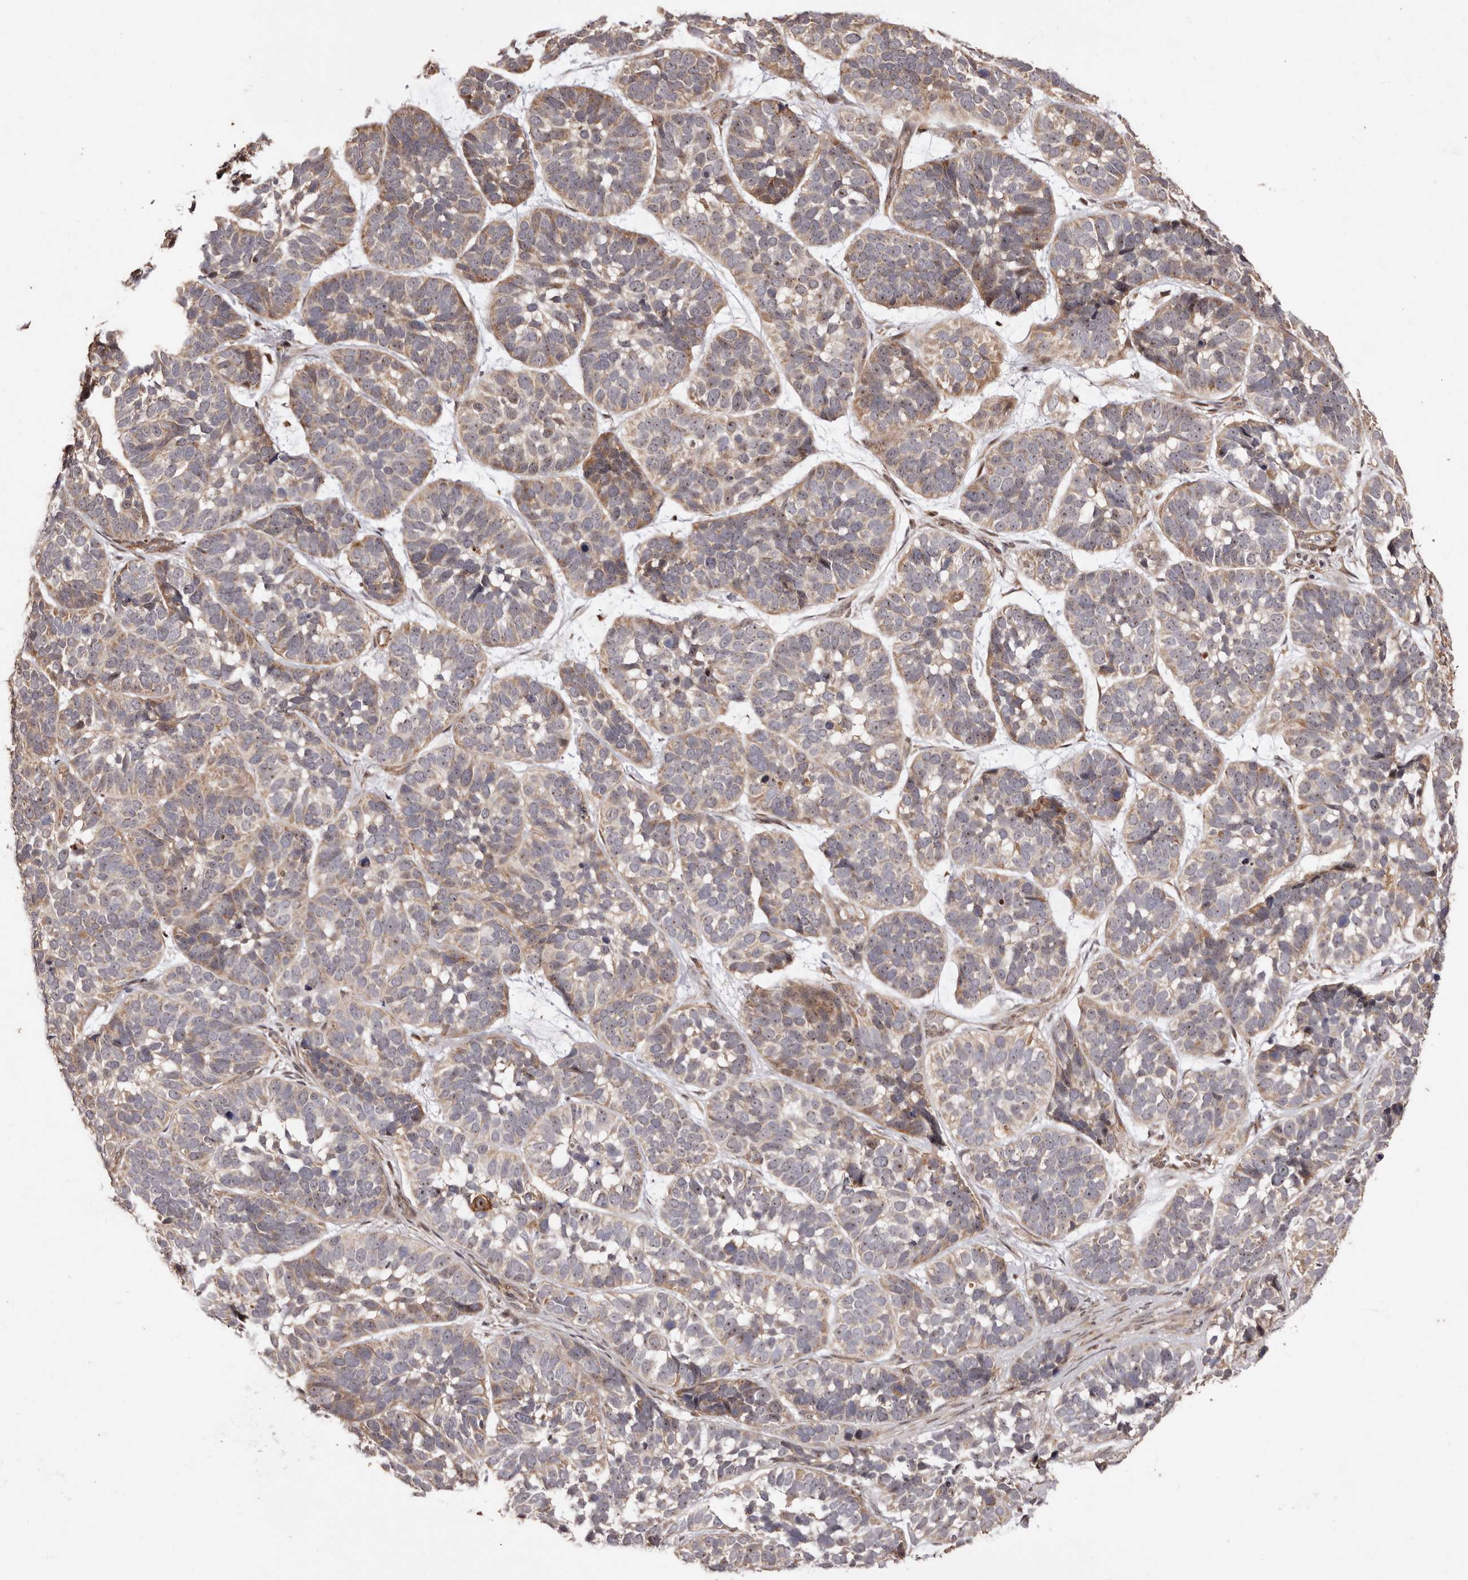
{"staining": {"intensity": "moderate", "quantity": "<25%", "location": "cytoplasmic/membranous"}, "tissue": "skin cancer", "cell_type": "Tumor cells", "image_type": "cancer", "snomed": [{"axis": "morphology", "description": "Basal cell carcinoma"}, {"axis": "topography", "description": "Skin"}], "caption": "The photomicrograph shows staining of skin basal cell carcinoma, revealing moderate cytoplasmic/membranous protein staining (brown color) within tumor cells. (DAB (3,3'-diaminobenzidine) IHC, brown staining for protein, blue staining for nuclei).", "gene": "ZCCHC7", "patient": {"sex": "male", "age": 62}}